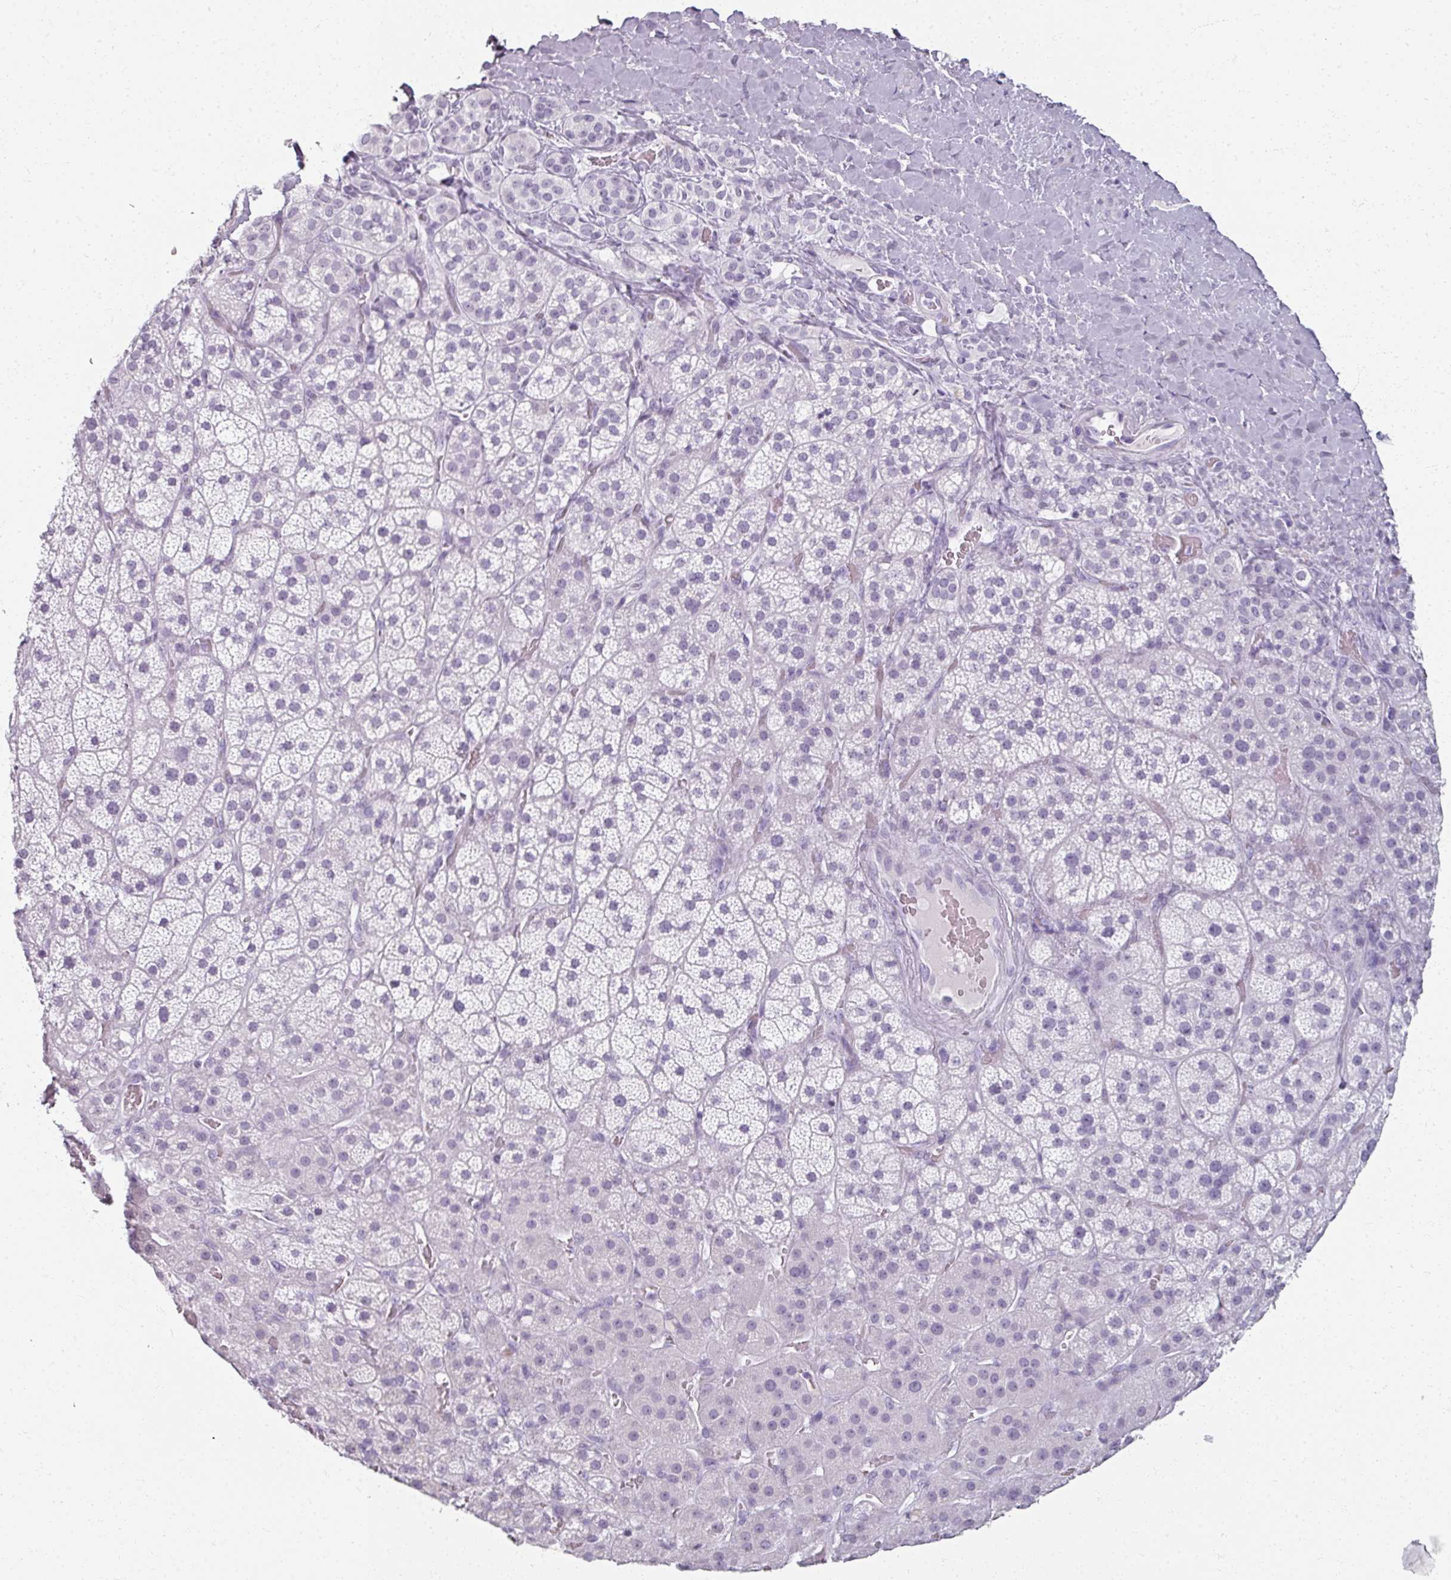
{"staining": {"intensity": "negative", "quantity": "none", "location": "none"}, "tissue": "adrenal gland", "cell_type": "Glandular cells", "image_type": "normal", "snomed": [{"axis": "morphology", "description": "Normal tissue, NOS"}, {"axis": "topography", "description": "Adrenal gland"}], "caption": "Glandular cells show no significant positivity in unremarkable adrenal gland. Brightfield microscopy of immunohistochemistry stained with DAB (3,3'-diaminobenzidine) (brown) and hematoxylin (blue), captured at high magnification.", "gene": "REG3A", "patient": {"sex": "male", "age": 57}}